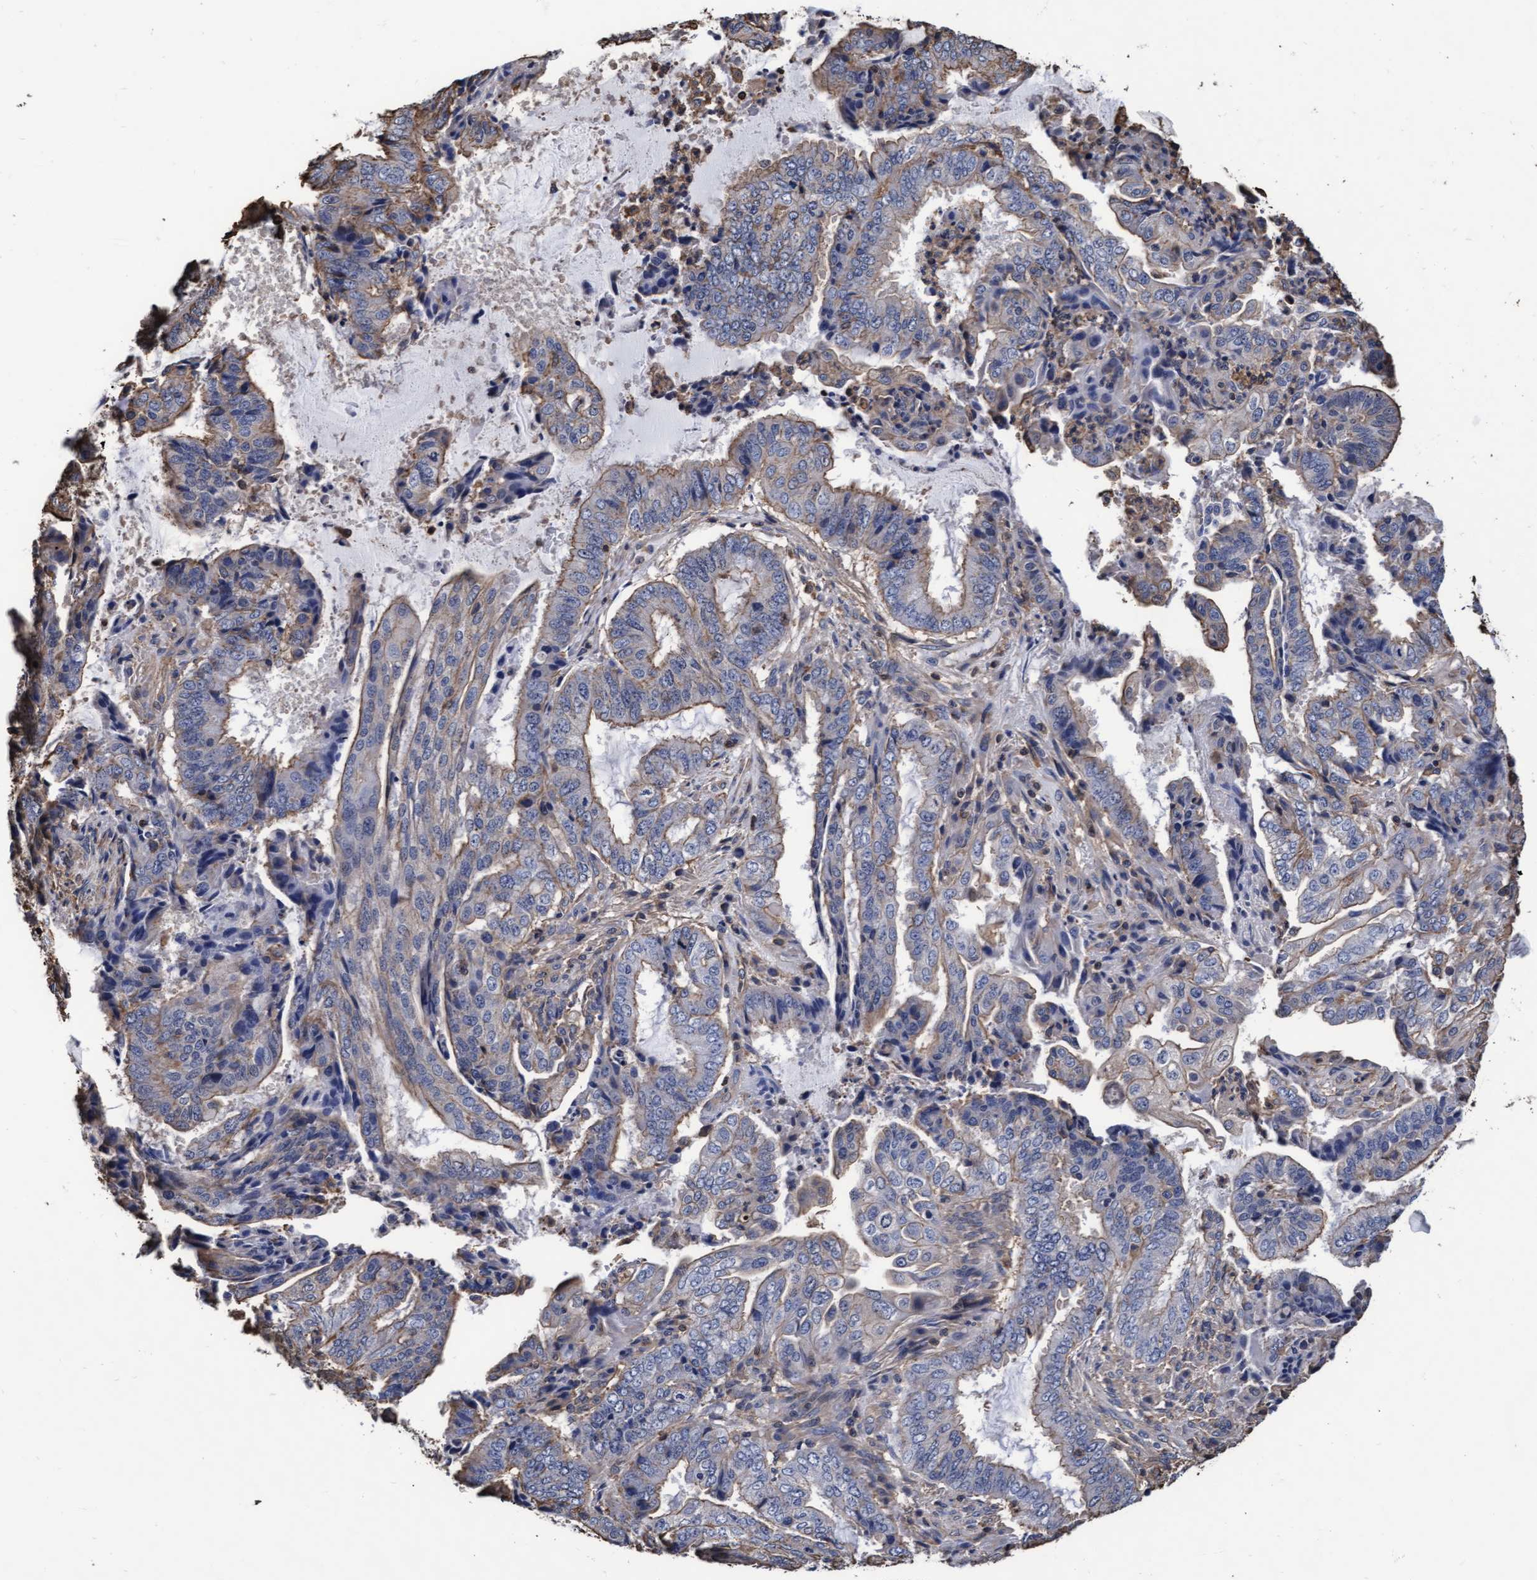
{"staining": {"intensity": "moderate", "quantity": "25%-75%", "location": "cytoplasmic/membranous"}, "tissue": "endometrial cancer", "cell_type": "Tumor cells", "image_type": "cancer", "snomed": [{"axis": "morphology", "description": "Adenocarcinoma, NOS"}, {"axis": "topography", "description": "Endometrium"}], "caption": "This is a histology image of immunohistochemistry (IHC) staining of endometrial adenocarcinoma, which shows moderate staining in the cytoplasmic/membranous of tumor cells.", "gene": "GRHPR", "patient": {"sex": "female", "age": 51}}